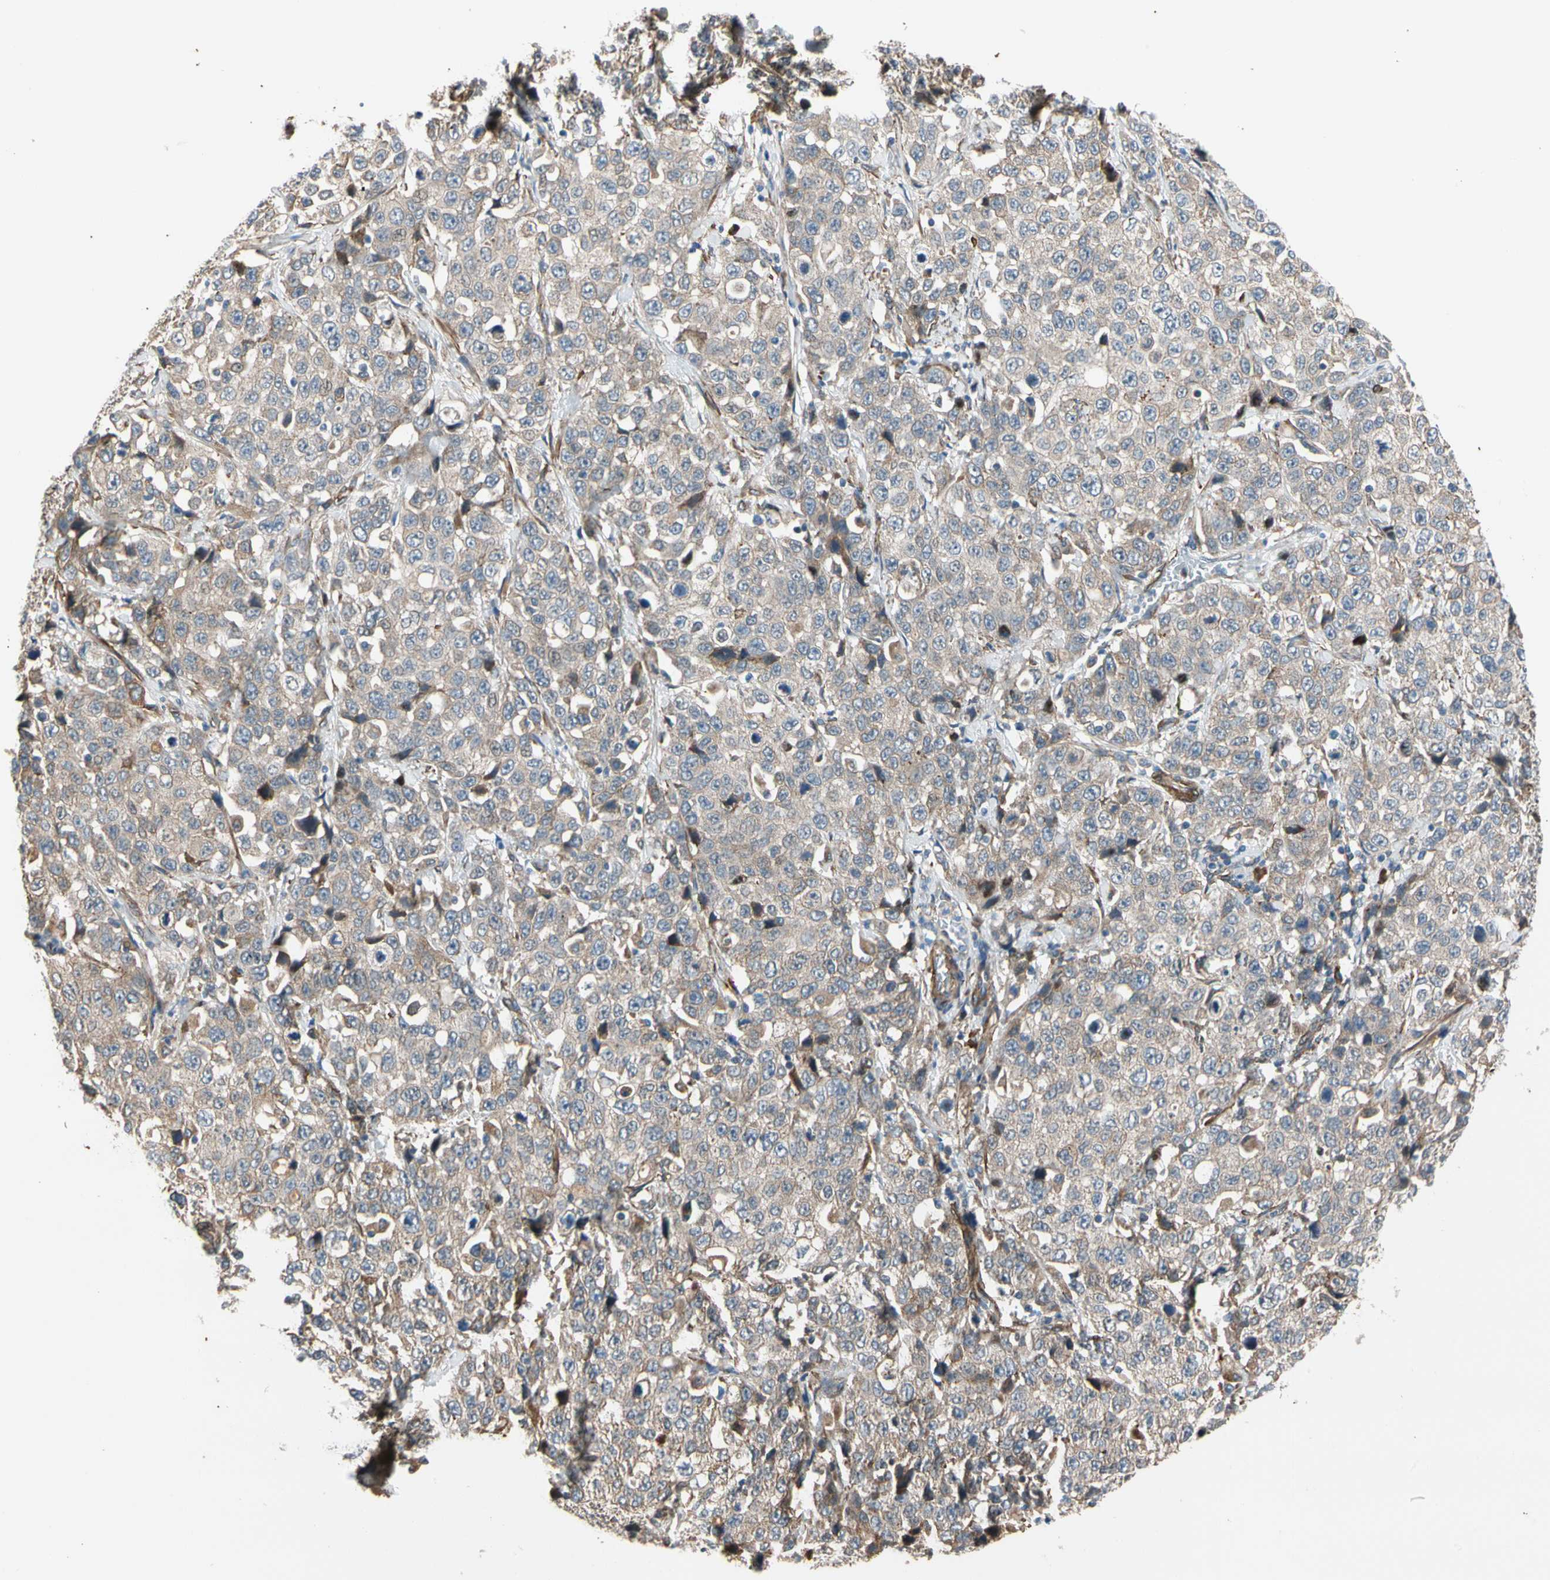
{"staining": {"intensity": "weak", "quantity": ">75%", "location": "cytoplasmic/membranous"}, "tissue": "stomach cancer", "cell_type": "Tumor cells", "image_type": "cancer", "snomed": [{"axis": "morphology", "description": "Normal tissue, NOS"}, {"axis": "morphology", "description": "Adenocarcinoma, NOS"}, {"axis": "topography", "description": "Stomach"}], "caption": "Stomach cancer (adenocarcinoma) stained with DAB (3,3'-diaminobenzidine) immunohistochemistry shows low levels of weak cytoplasmic/membranous positivity in about >75% of tumor cells.", "gene": "LIMK2", "patient": {"sex": "male", "age": 48}}